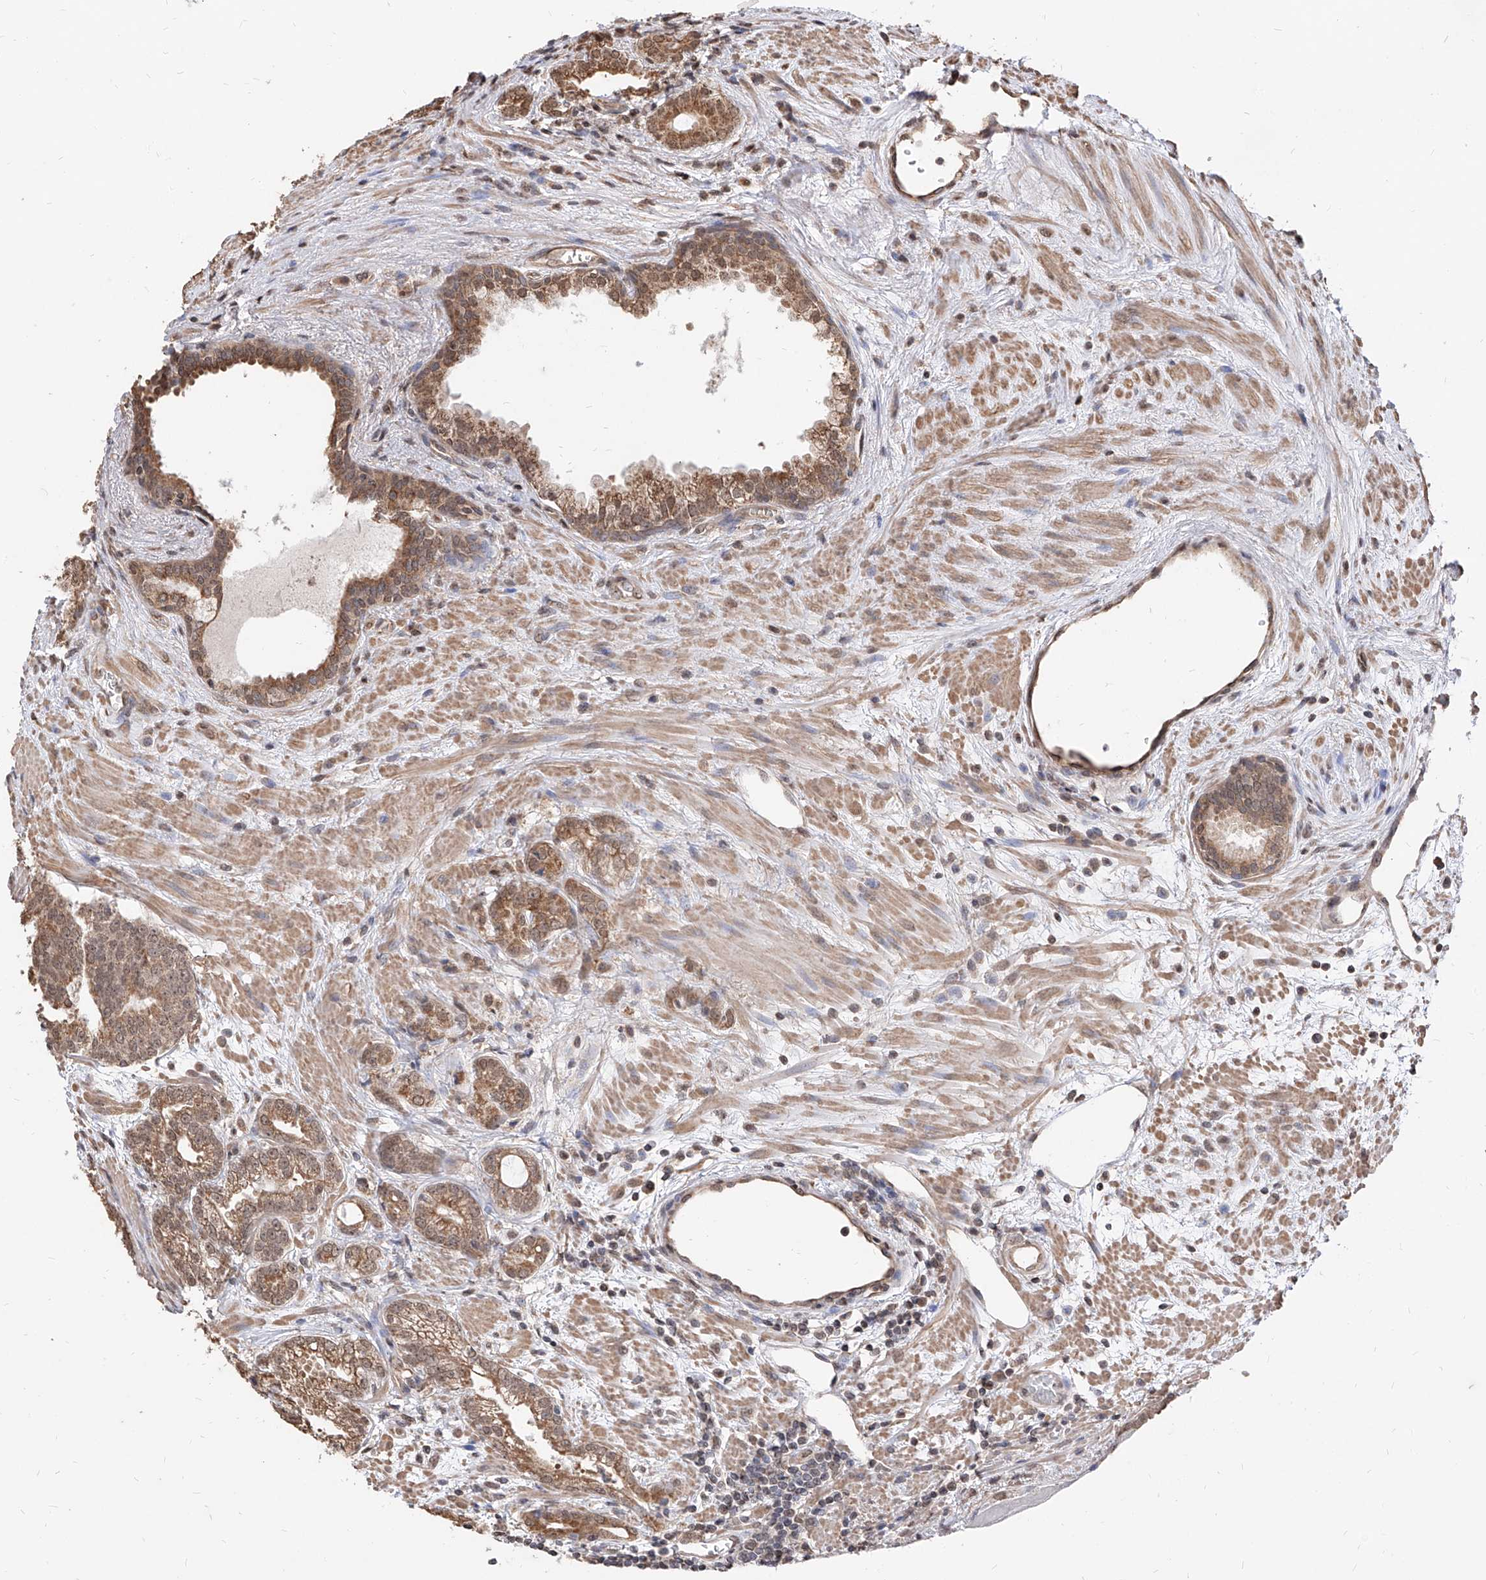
{"staining": {"intensity": "moderate", "quantity": ">75%", "location": "cytoplasmic/membranous,nuclear"}, "tissue": "prostate cancer", "cell_type": "Tumor cells", "image_type": "cancer", "snomed": [{"axis": "morphology", "description": "Normal morphology"}, {"axis": "morphology", "description": "Adenocarcinoma, Low grade"}, {"axis": "topography", "description": "Prostate"}], "caption": "Protein analysis of prostate cancer (adenocarcinoma (low-grade)) tissue exhibits moderate cytoplasmic/membranous and nuclear expression in about >75% of tumor cells.", "gene": "C8orf82", "patient": {"sex": "male", "age": 72}}